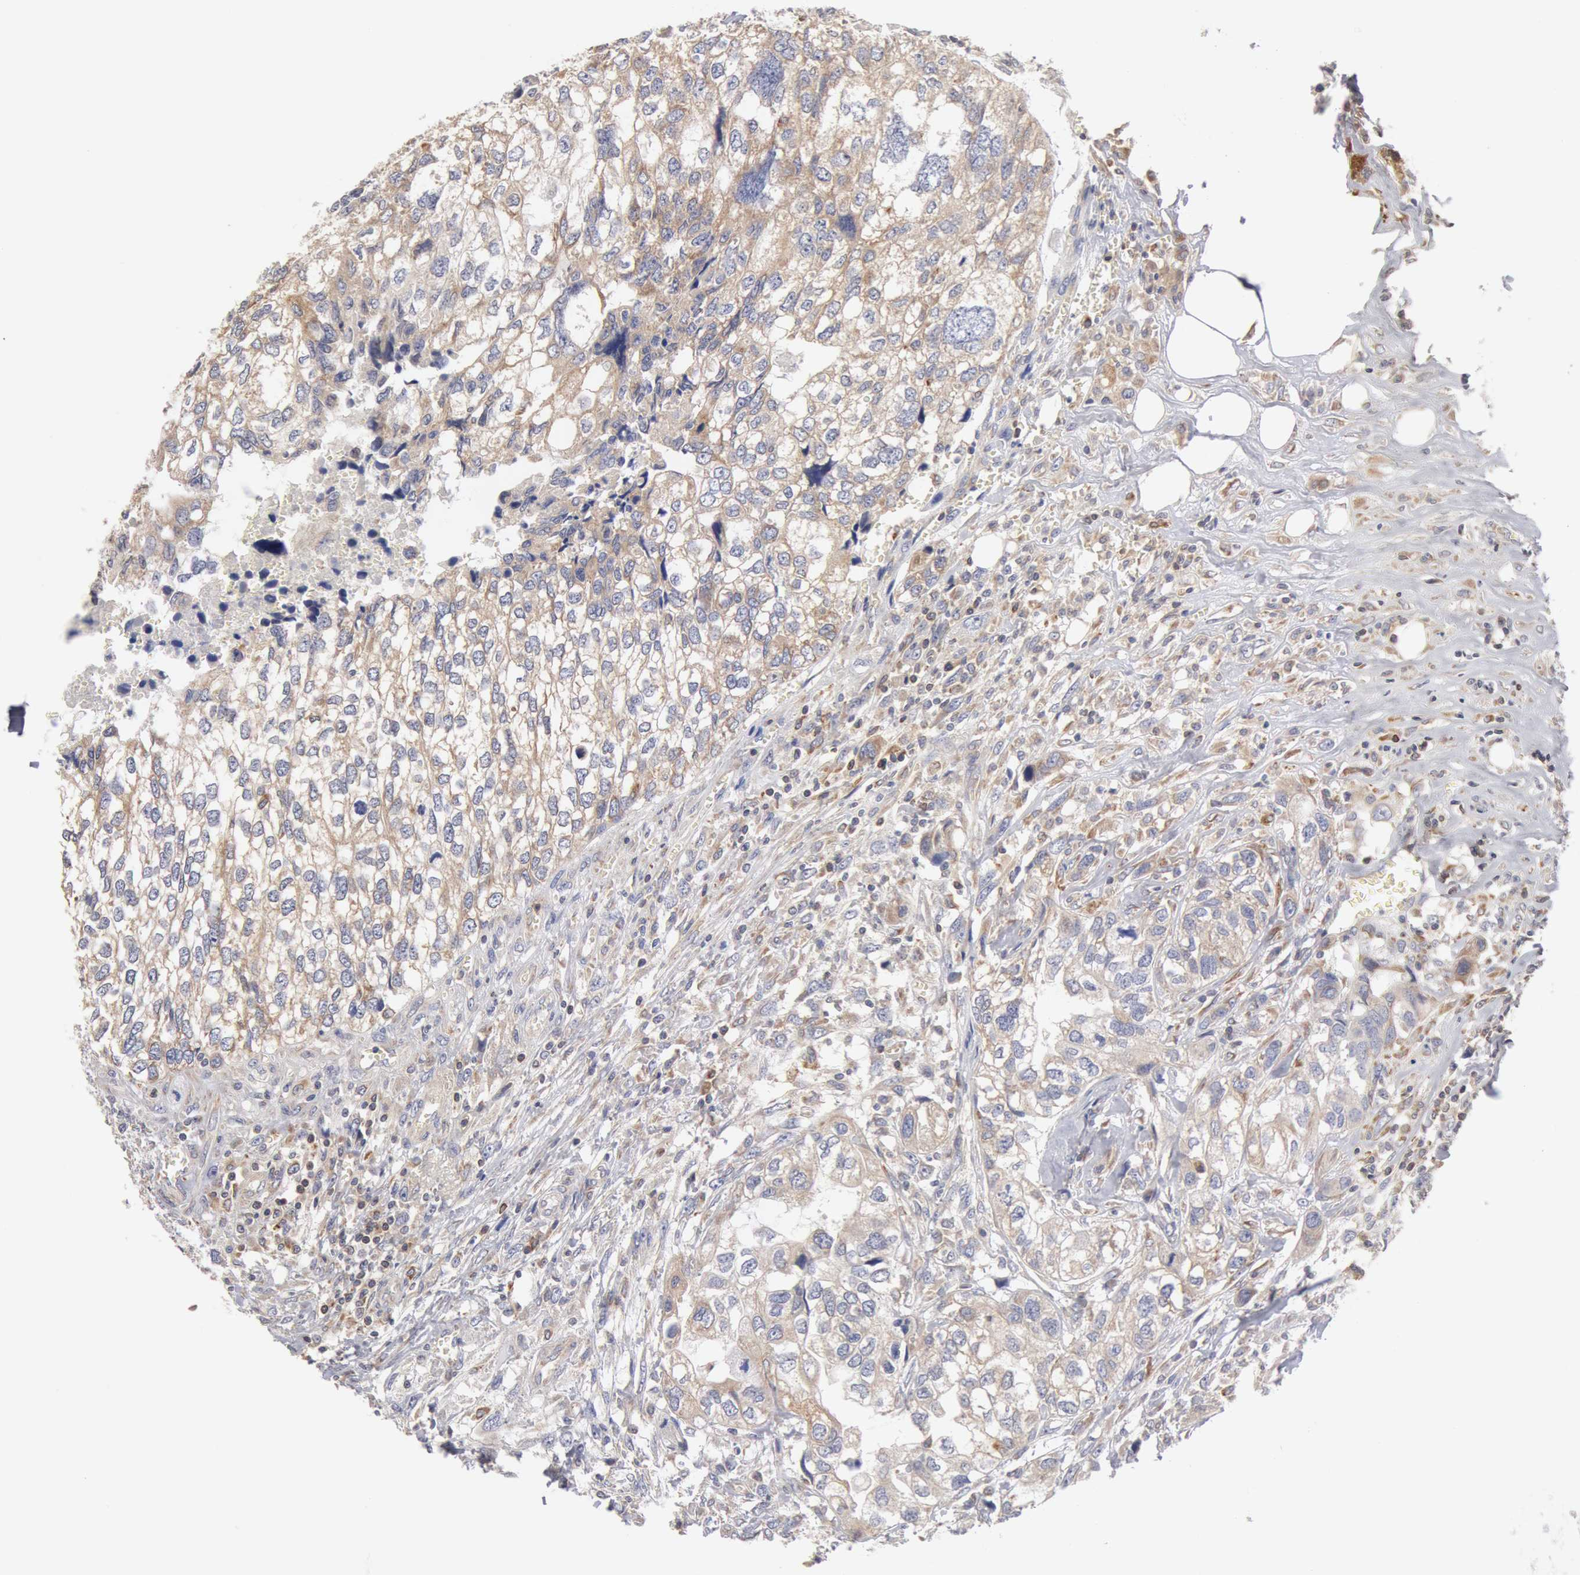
{"staining": {"intensity": "weak", "quantity": "25%-75%", "location": "cytoplasmic/membranous"}, "tissue": "breast cancer", "cell_type": "Tumor cells", "image_type": "cancer", "snomed": [{"axis": "morphology", "description": "Neoplasm, malignant, NOS"}, {"axis": "topography", "description": "Breast"}], "caption": "An image showing weak cytoplasmic/membranous expression in approximately 25%-75% of tumor cells in malignant neoplasm (breast), as visualized by brown immunohistochemical staining.", "gene": "OSBPL8", "patient": {"sex": "female", "age": 50}}